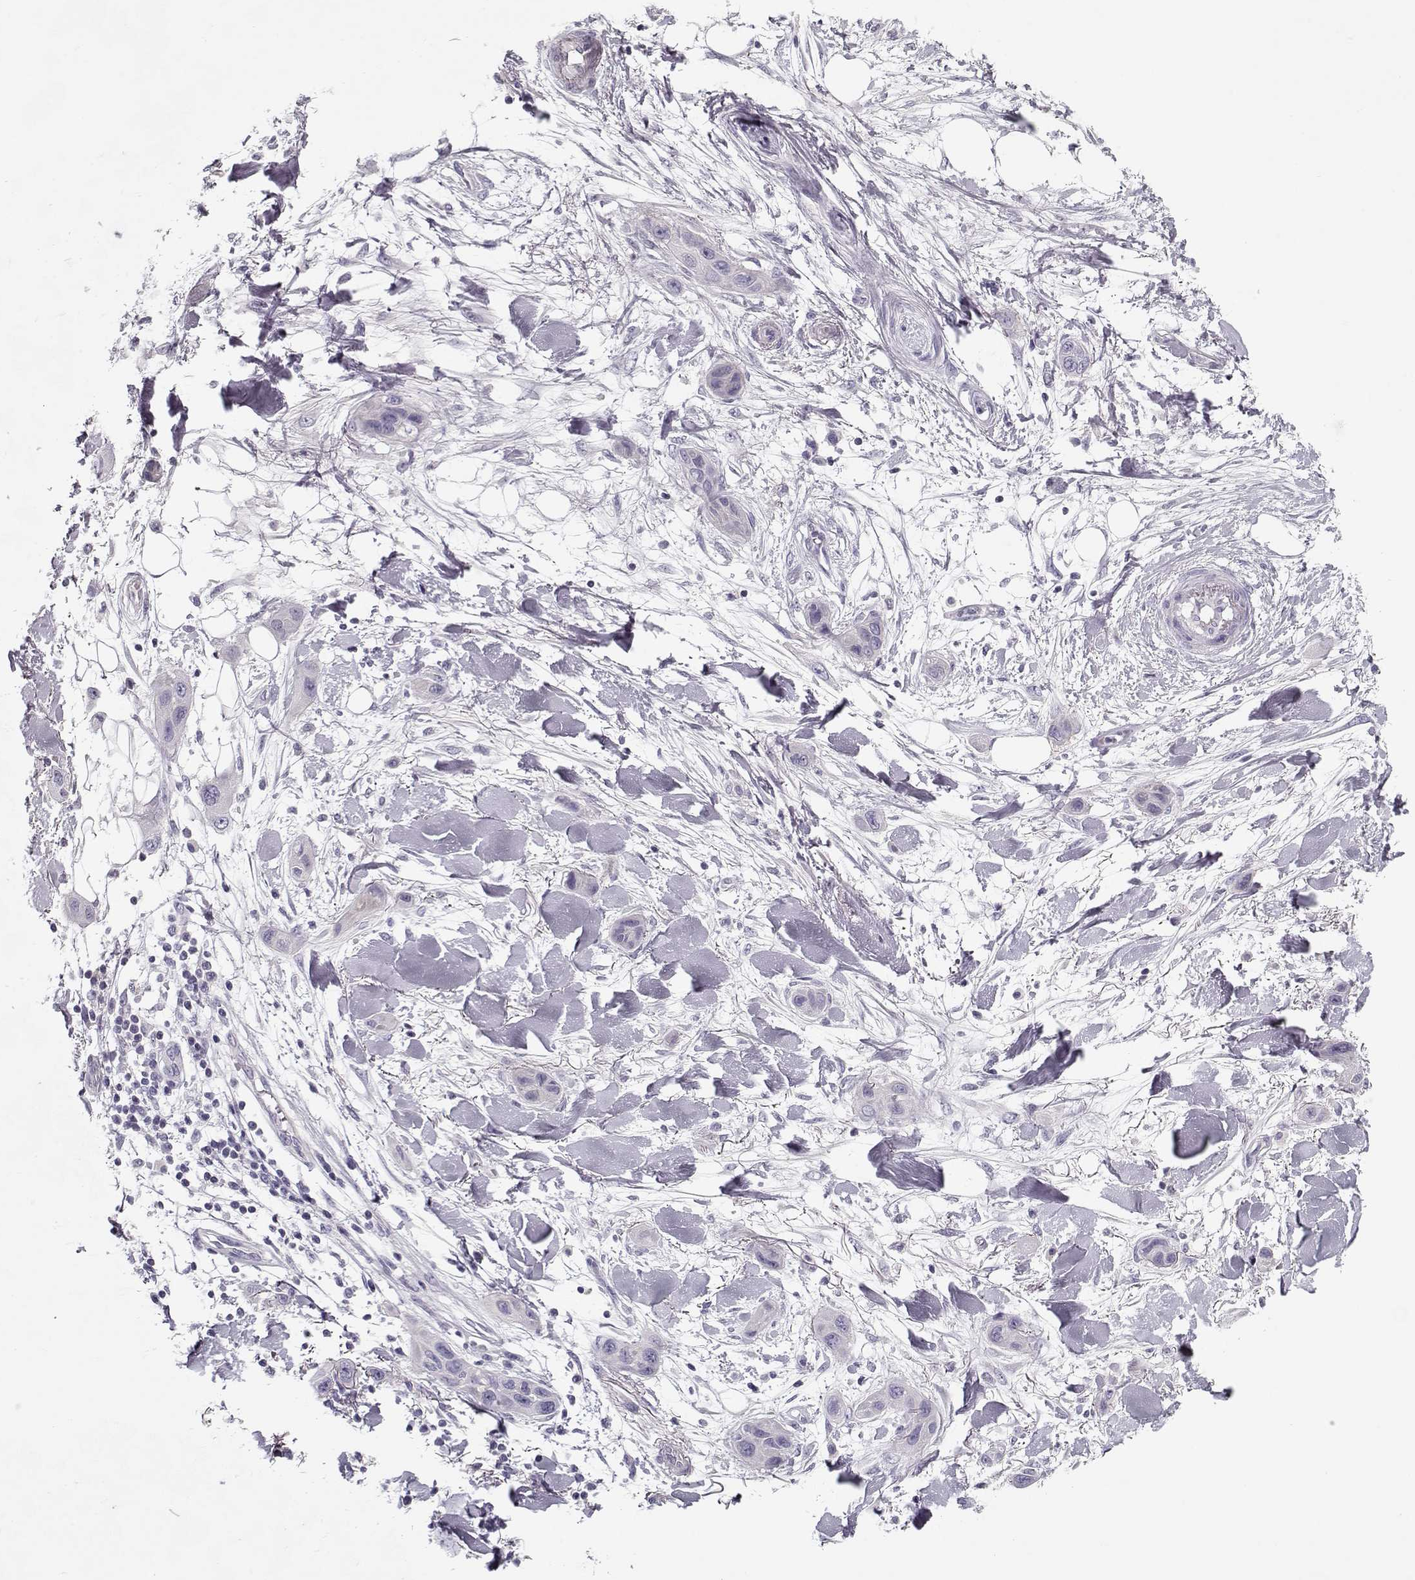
{"staining": {"intensity": "negative", "quantity": "none", "location": "none"}, "tissue": "skin cancer", "cell_type": "Tumor cells", "image_type": "cancer", "snomed": [{"axis": "morphology", "description": "Squamous cell carcinoma, NOS"}, {"axis": "topography", "description": "Skin"}], "caption": "A micrograph of skin cancer stained for a protein demonstrates no brown staining in tumor cells. The staining was performed using DAB (3,3'-diaminobenzidine) to visualize the protein expression in brown, while the nuclei were stained in blue with hematoxylin (Magnification: 20x).", "gene": "CCDC136", "patient": {"sex": "male", "age": 79}}